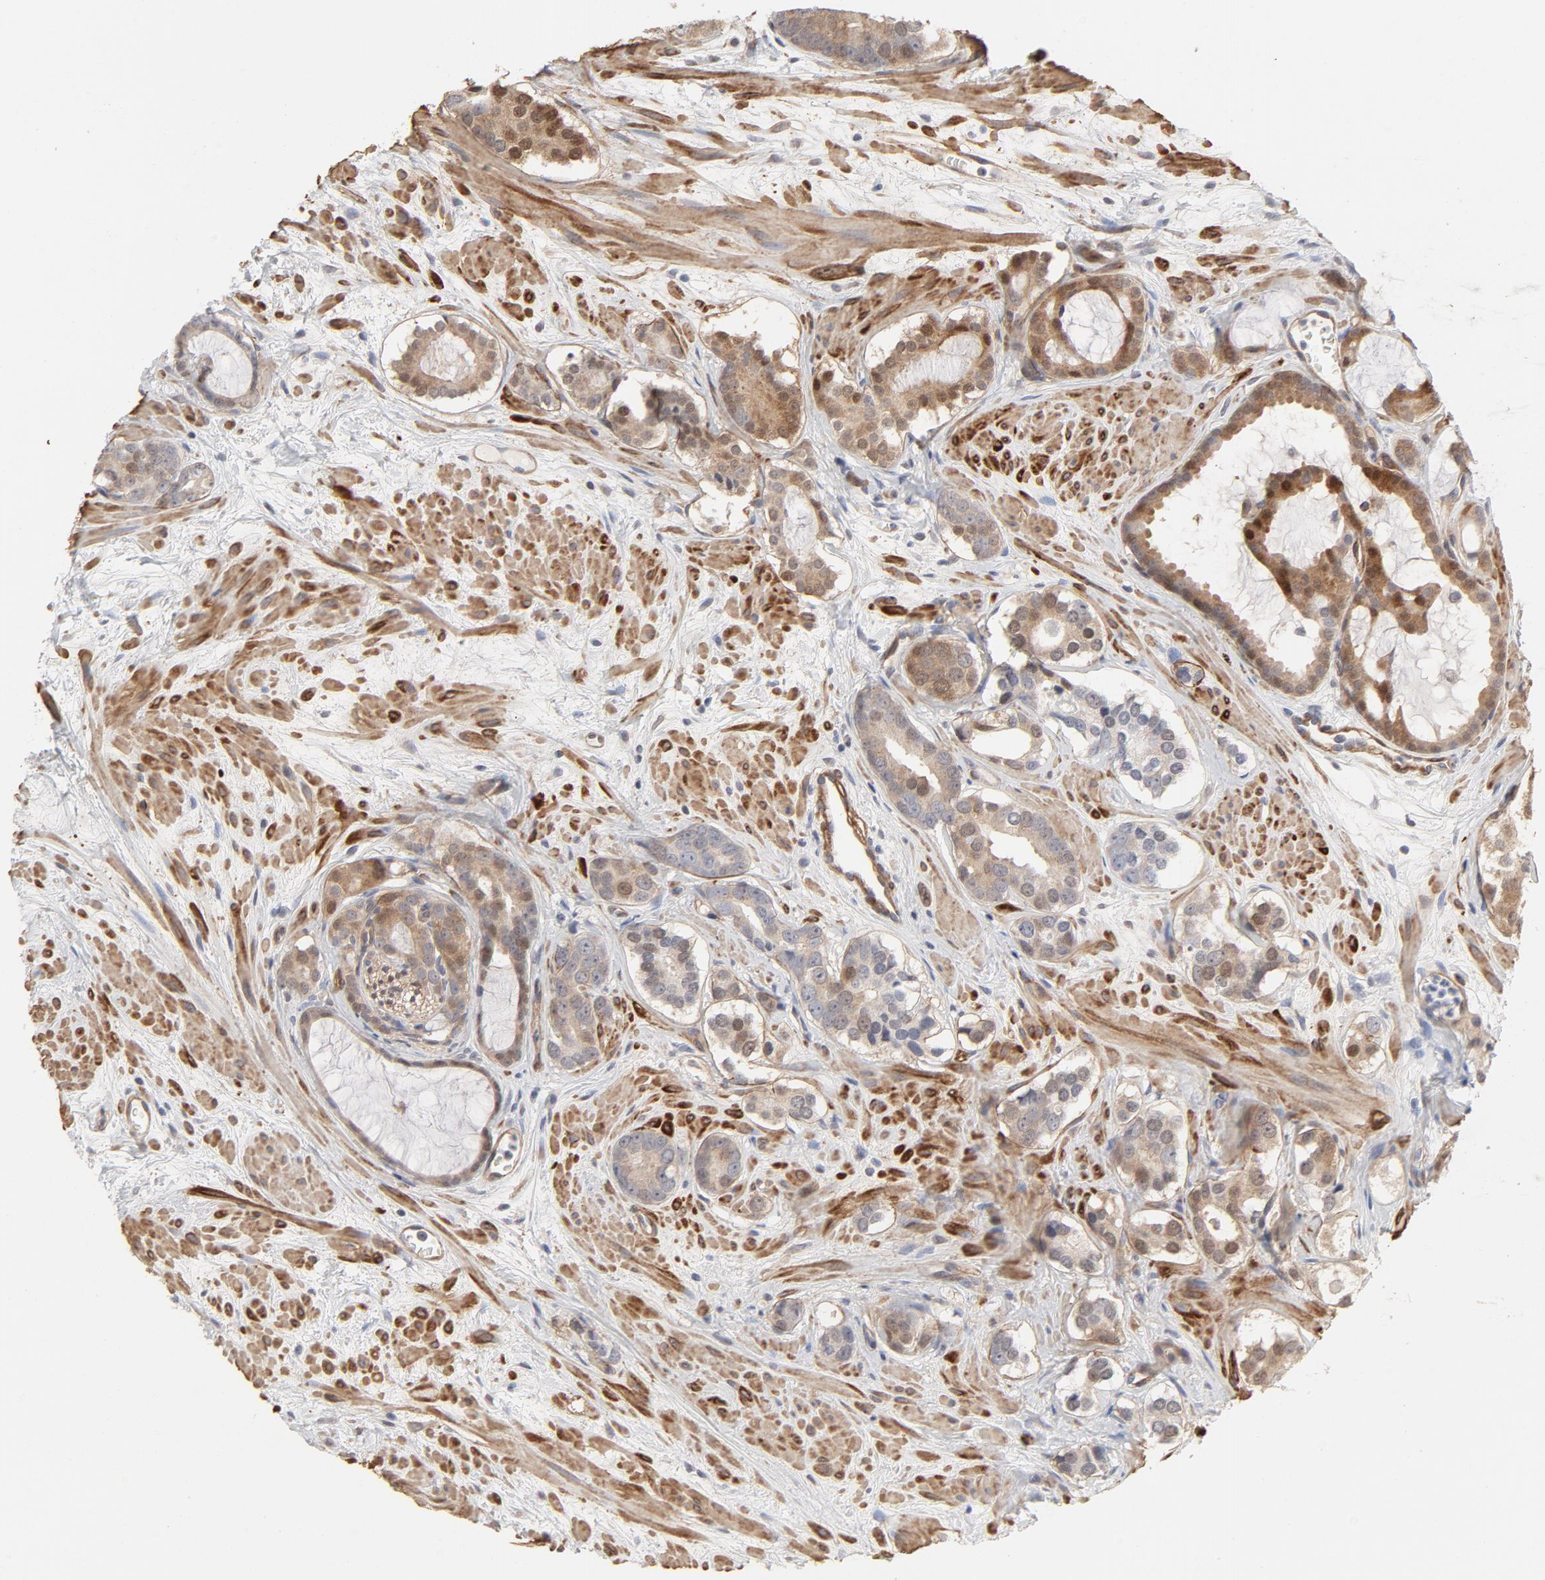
{"staining": {"intensity": "weak", "quantity": "<25%", "location": "cytoplasmic/membranous,nuclear"}, "tissue": "prostate cancer", "cell_type": "Tumor cells", "image_type": "cancer", "snomed": [{"axis": "morphology", "description": "Adenocarcinoma, Low grade"}, {"axis": "topography", "description": "Prostate"}], "caption": "Protein analysis of prostate low-grade adenocarcinoma demonstrates no significant positivity in tumor cells.", "gene": "MAGED4", "patient": {"sex": "male", "age": 57}}